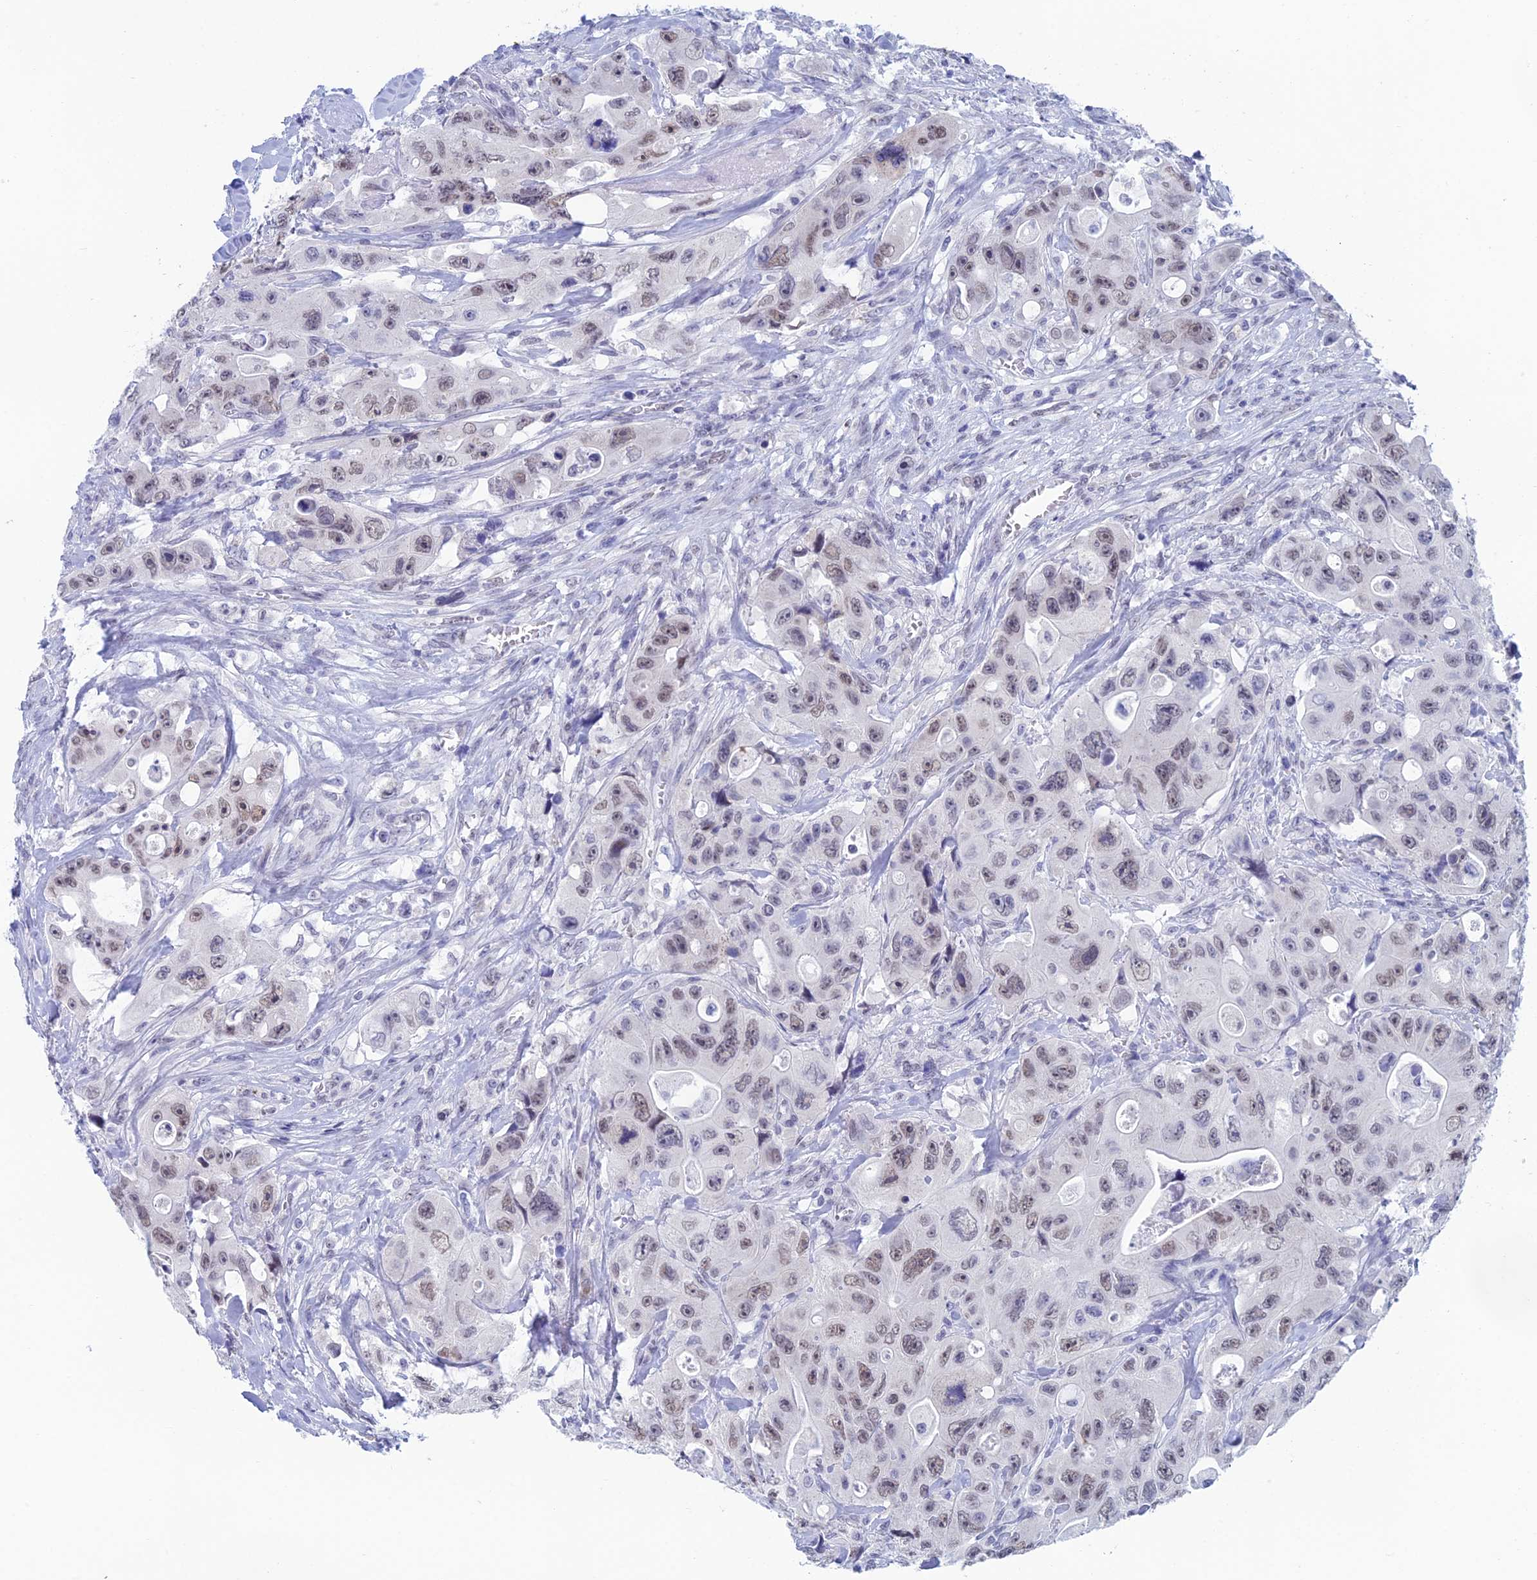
{"staining": {"intensity": "weak", "quantity": "25%-75%", "location": "nuclear"}, "tissue": "colorectal cancer", "cell_type": "Tumor cells", "image_type": "cancer", "snomed": [{"axis": "morphology", "description": "Adenocarcinoma, NOS"}, {"axis": "topography", "description": "Colon"}], "caption": "Colorectal cancer stained for a protein reveals weak nuclear positivity in tumor cells.", "gene": "NABP2", "patient": {"sex": "female", "age": 46}}